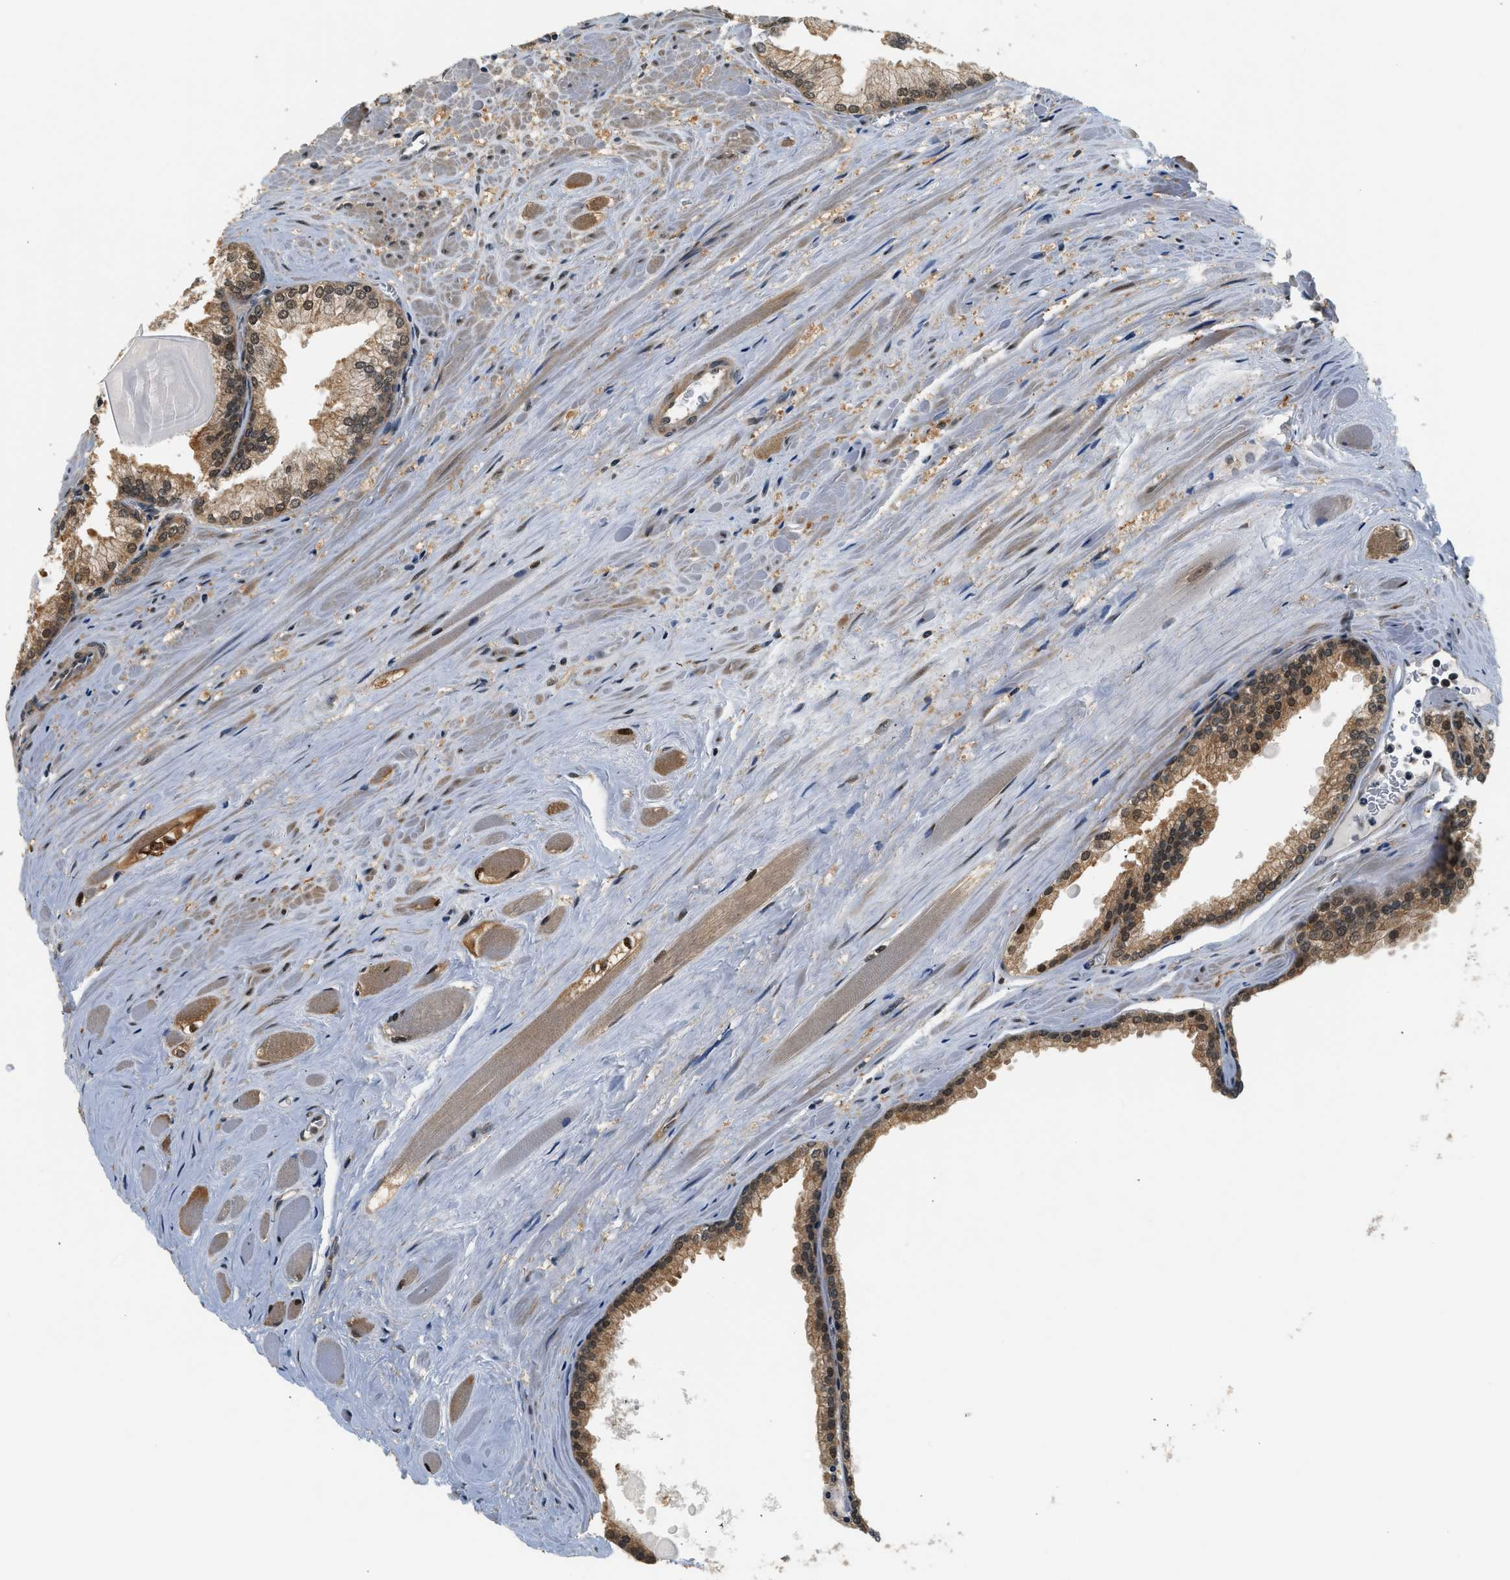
{"staining": {"intensity": "moderate", "quantity": ">75%", "location": "cytoplasmic/membranous,nuclear"}, "tissue": "prostate cancer", "cell_type": "Tumor cells", "image_type": "cancer", "snomed": [{"axis": "morphology", "description": "Adenocarcinoma, Low grade"}, {"axis": "topography", "description": "Prostate"}], "caption": "This is a photomicrograph of IHC staining of prostate cancer, which shows moderate positivity in the cytoplasmic/membranous and nuclear of tumor cells.", "gene": "PSMD3", "patient": {"sex": "male", "age": 59}}